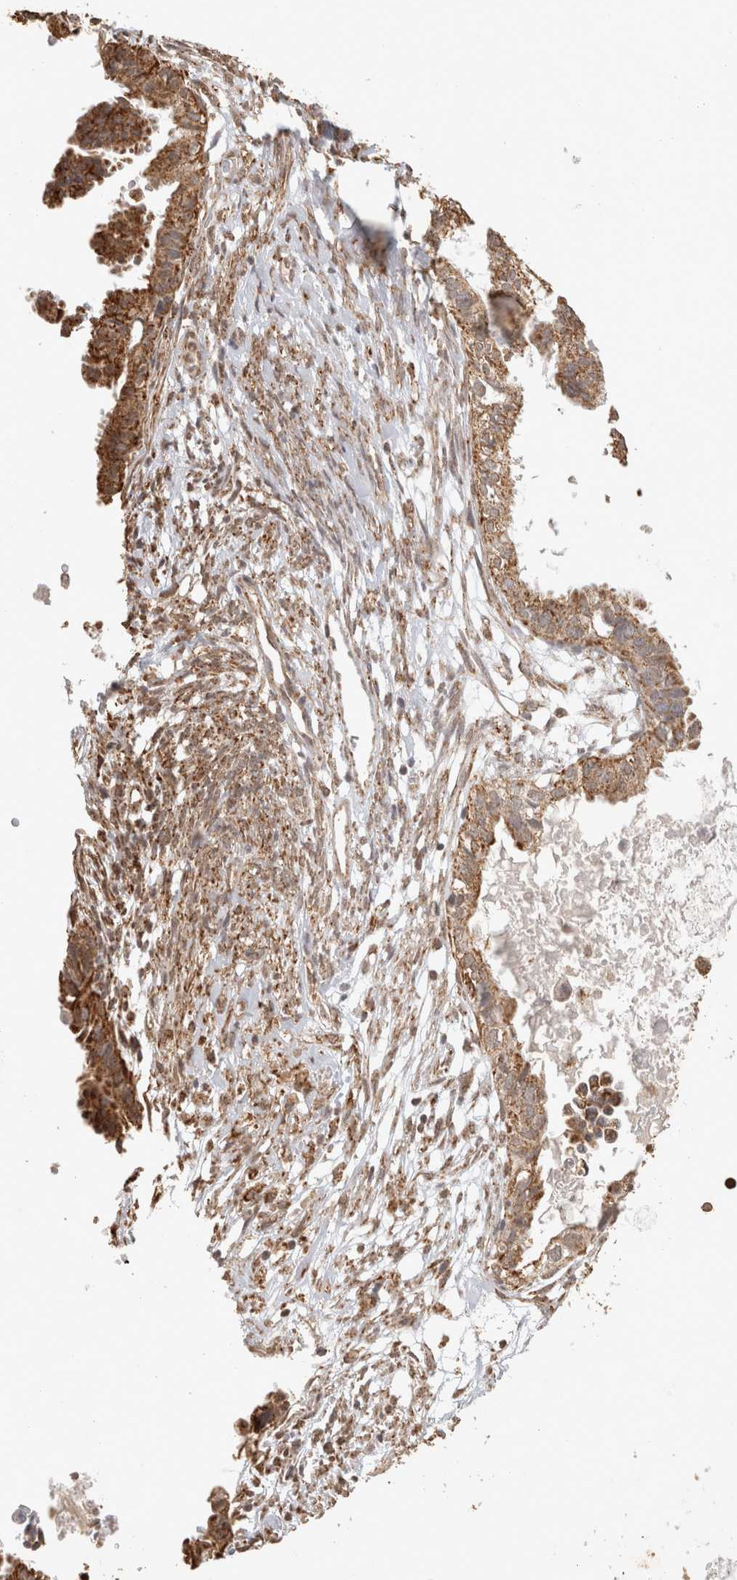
{"staining": {"intensity": "moderate", "quantity": ">75%", "location": "cytoplasmic/membranous"}, "tissue": "cervical cancer", "cell_type": "Tumor cells", "image_type": "cancer", "snomed": [{"axis": "morphology", "description": "Normal tissue, NOS"}, {"axis": "morphology", "description": "Adenocarcinoma, NOS"}, {"axis": "topography", "description": "Cervix"}, {"axis": "topography", "description": "Endometrium"}], "caption": "Tumor cells display moderate cytoplasmic/membranous positivity in about >75% of cells in adenocarcinoma (cervical).", "gene": "BNIP3L", "patient": {"sex": "female", "age": 86}}